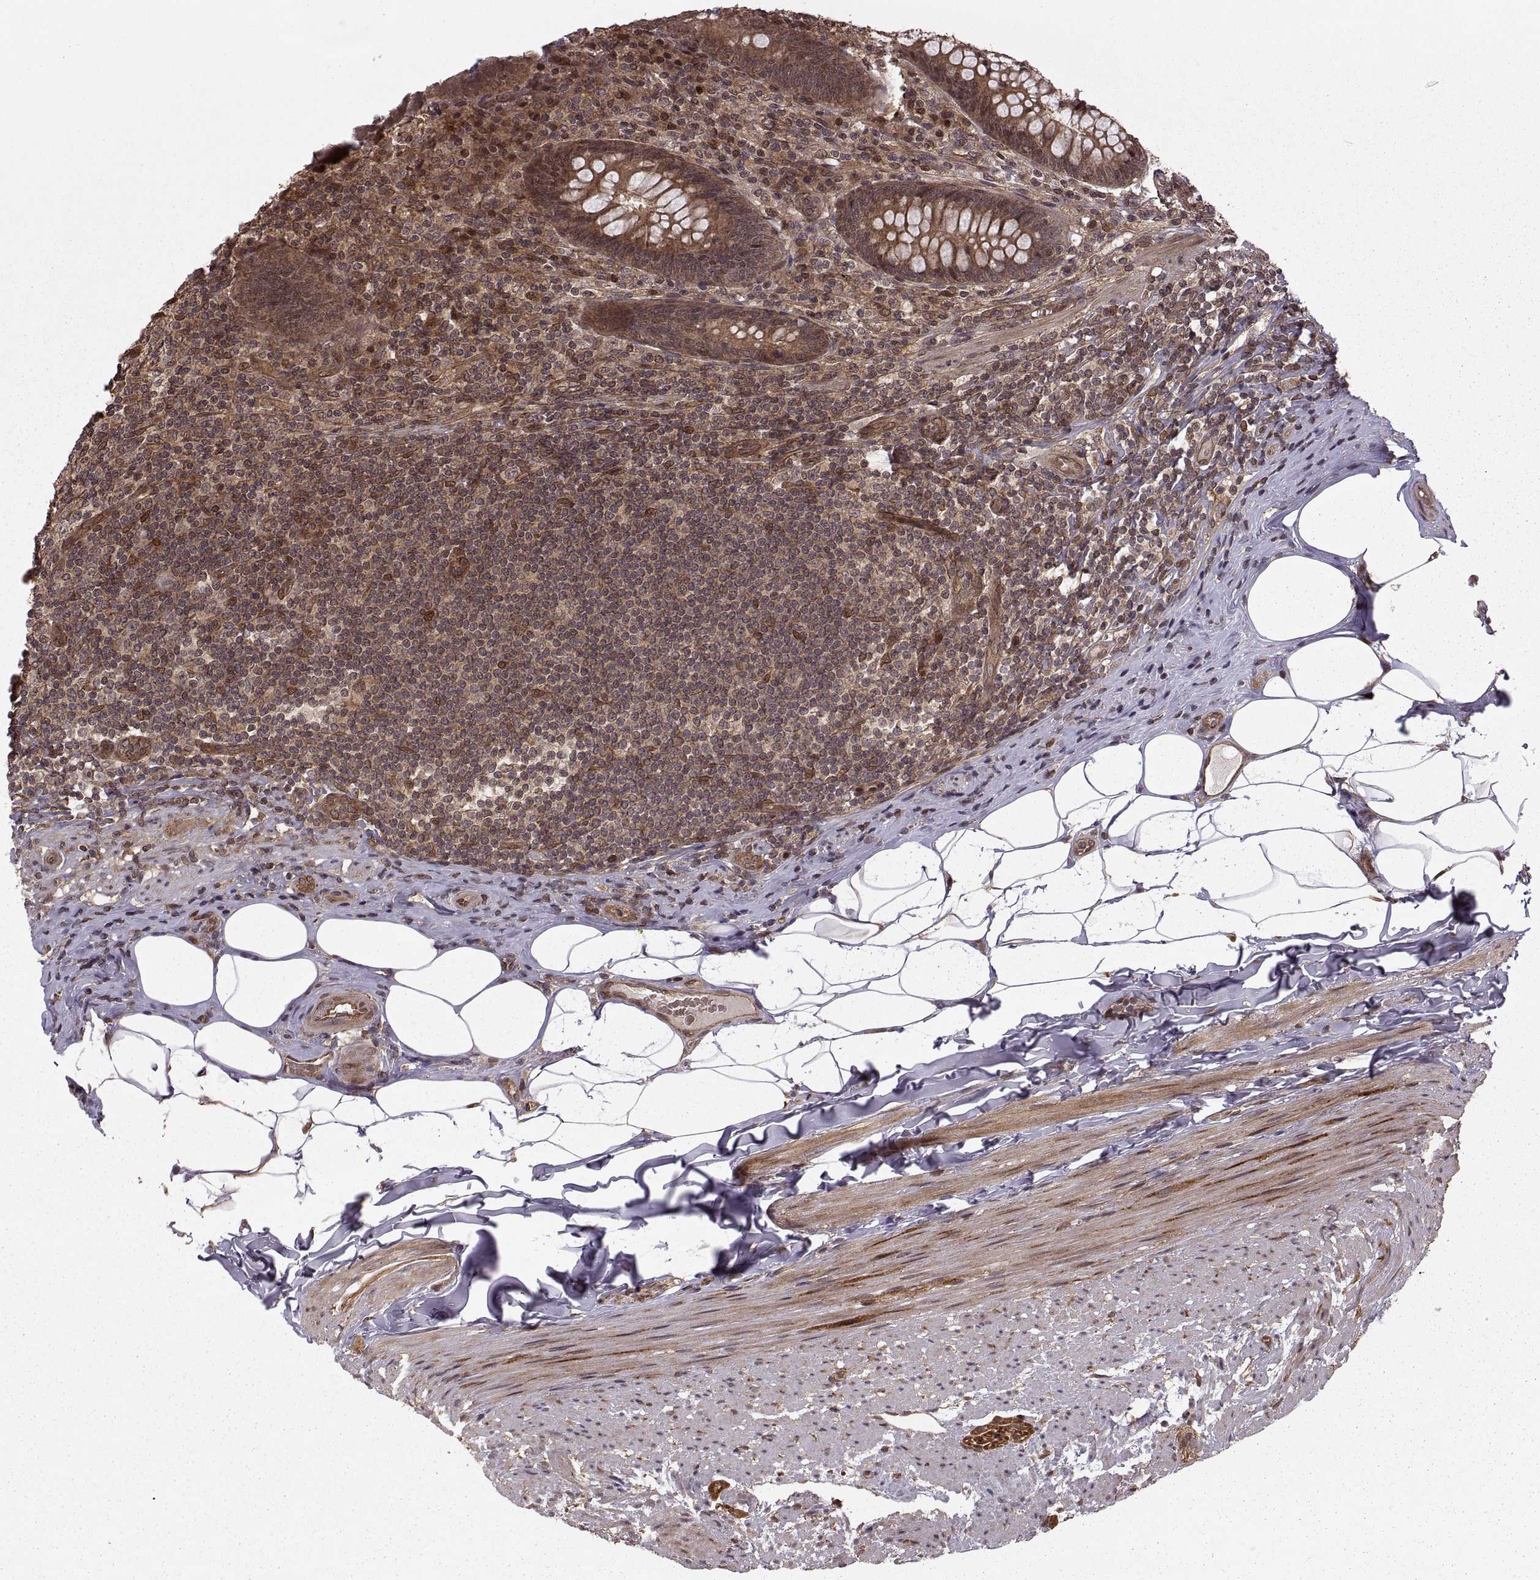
{"staining": {"intensity": "strong", "quantity": ">75%", "location": "cytoplasmic/membranous"}, "tissue": "appendix", "cell_type": "Glandular cells", "image_type": "normal", "snomed": [{"axis": "morphology", "description": "Normal tissue, NOS"}, {"axis": "topography", "description": "Appendix"}], "caption": "Protein positivity by IHC exhibits strong cytoplasmic/membranous expression in approximately >75% of glandular cells in unremarkable appendix.", "gene": "DEDD", "patient": {"sex": "male", "age": 47}}